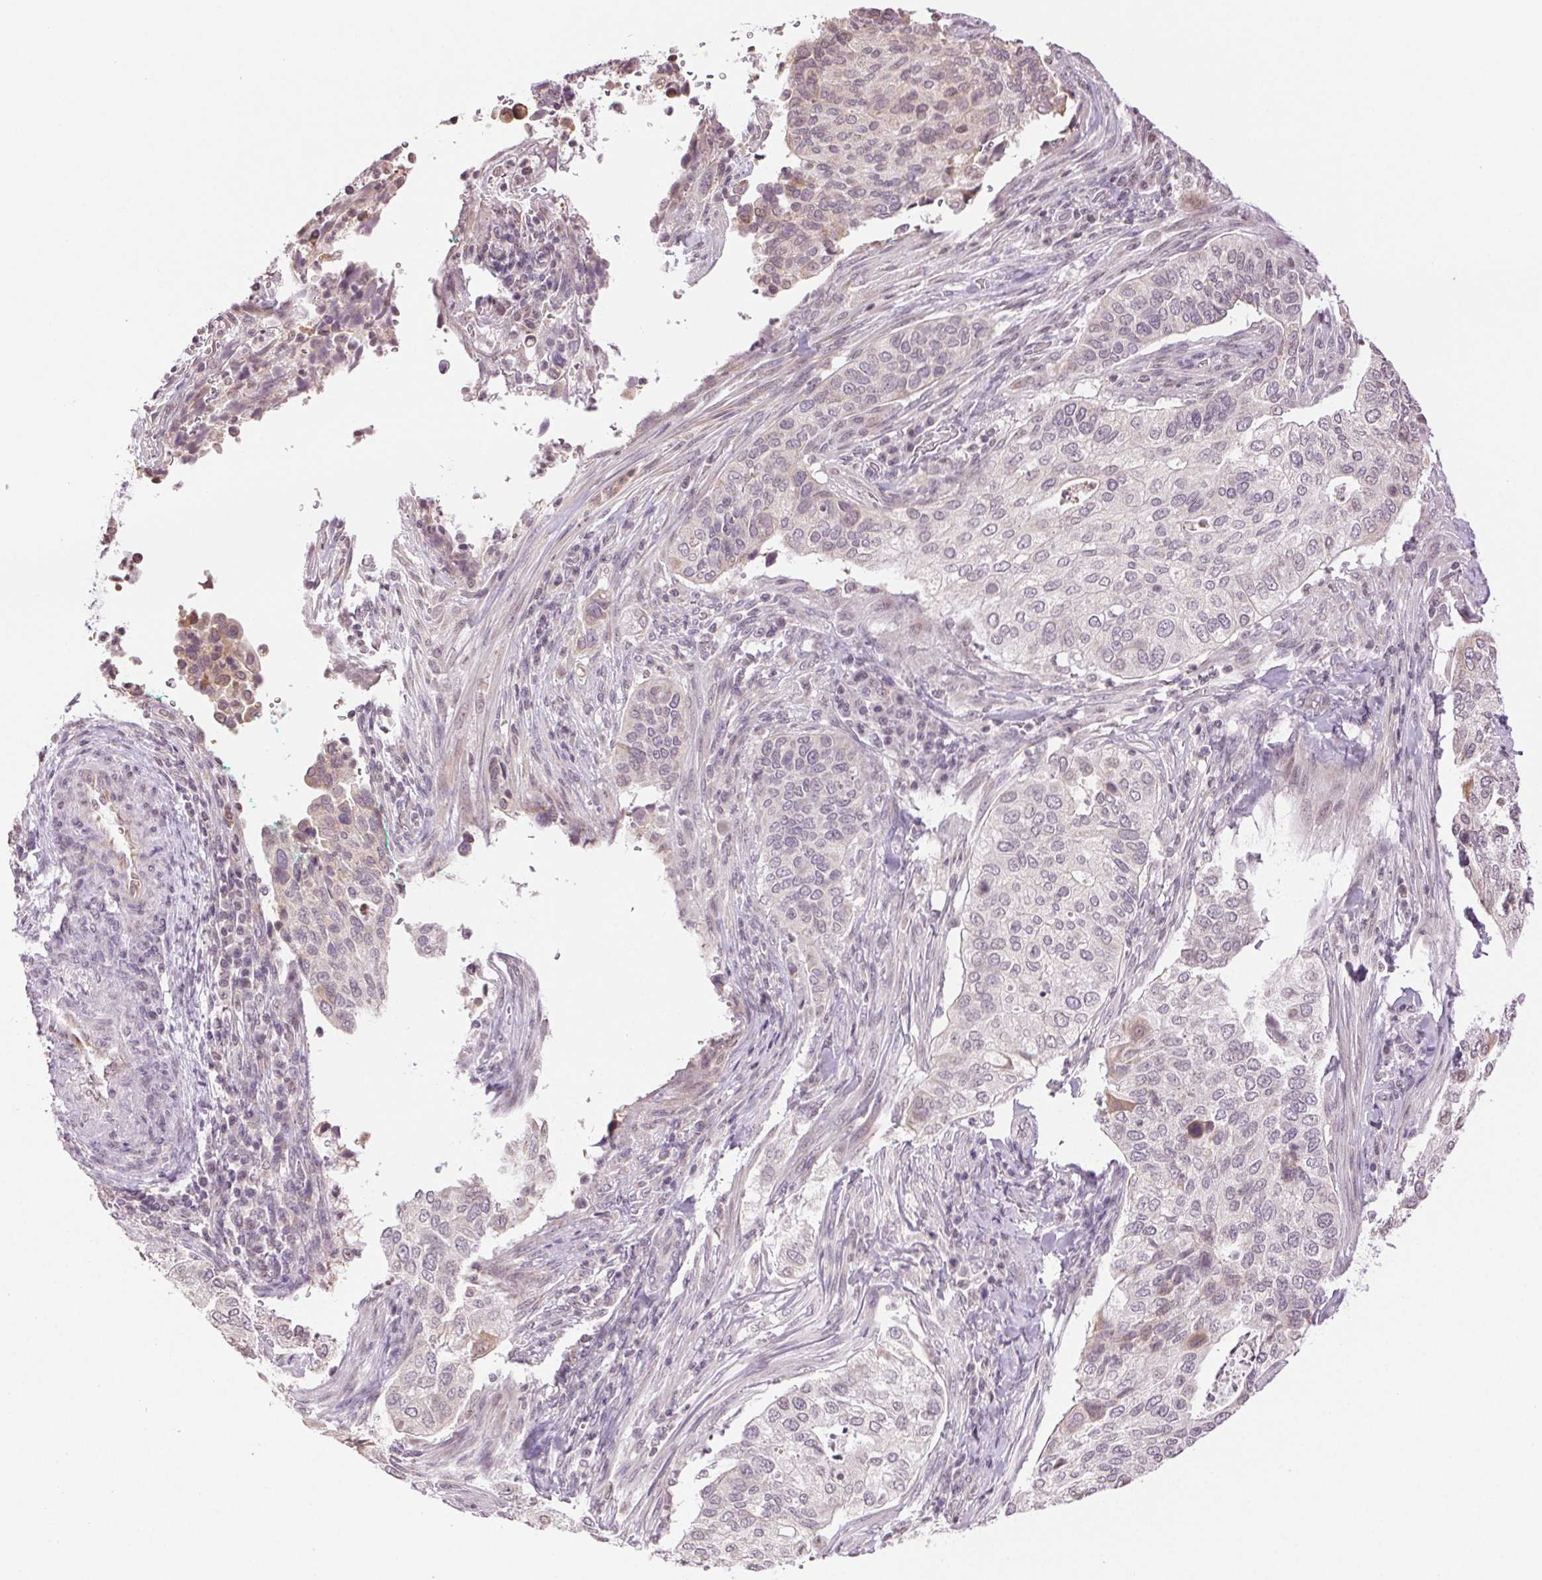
{"staining": {"intensity": "negative", "quantity": "none", "location": "none"}, "tissue": "cervical cancer", "cell_type": "Tumor cells", "image_type": "cancer", "snomed": [{"axis": "morphology", "description": "Squamous cell carcinoma, NOS"}, {"axis": "topography", "description": "Cervix"}], "caption": "This is an IHC photomicrograph of human cervical cancer. There is no staining in tumor cells.", "gene": "TNNT3", "patient": {"sex": "female", "age": 38}}